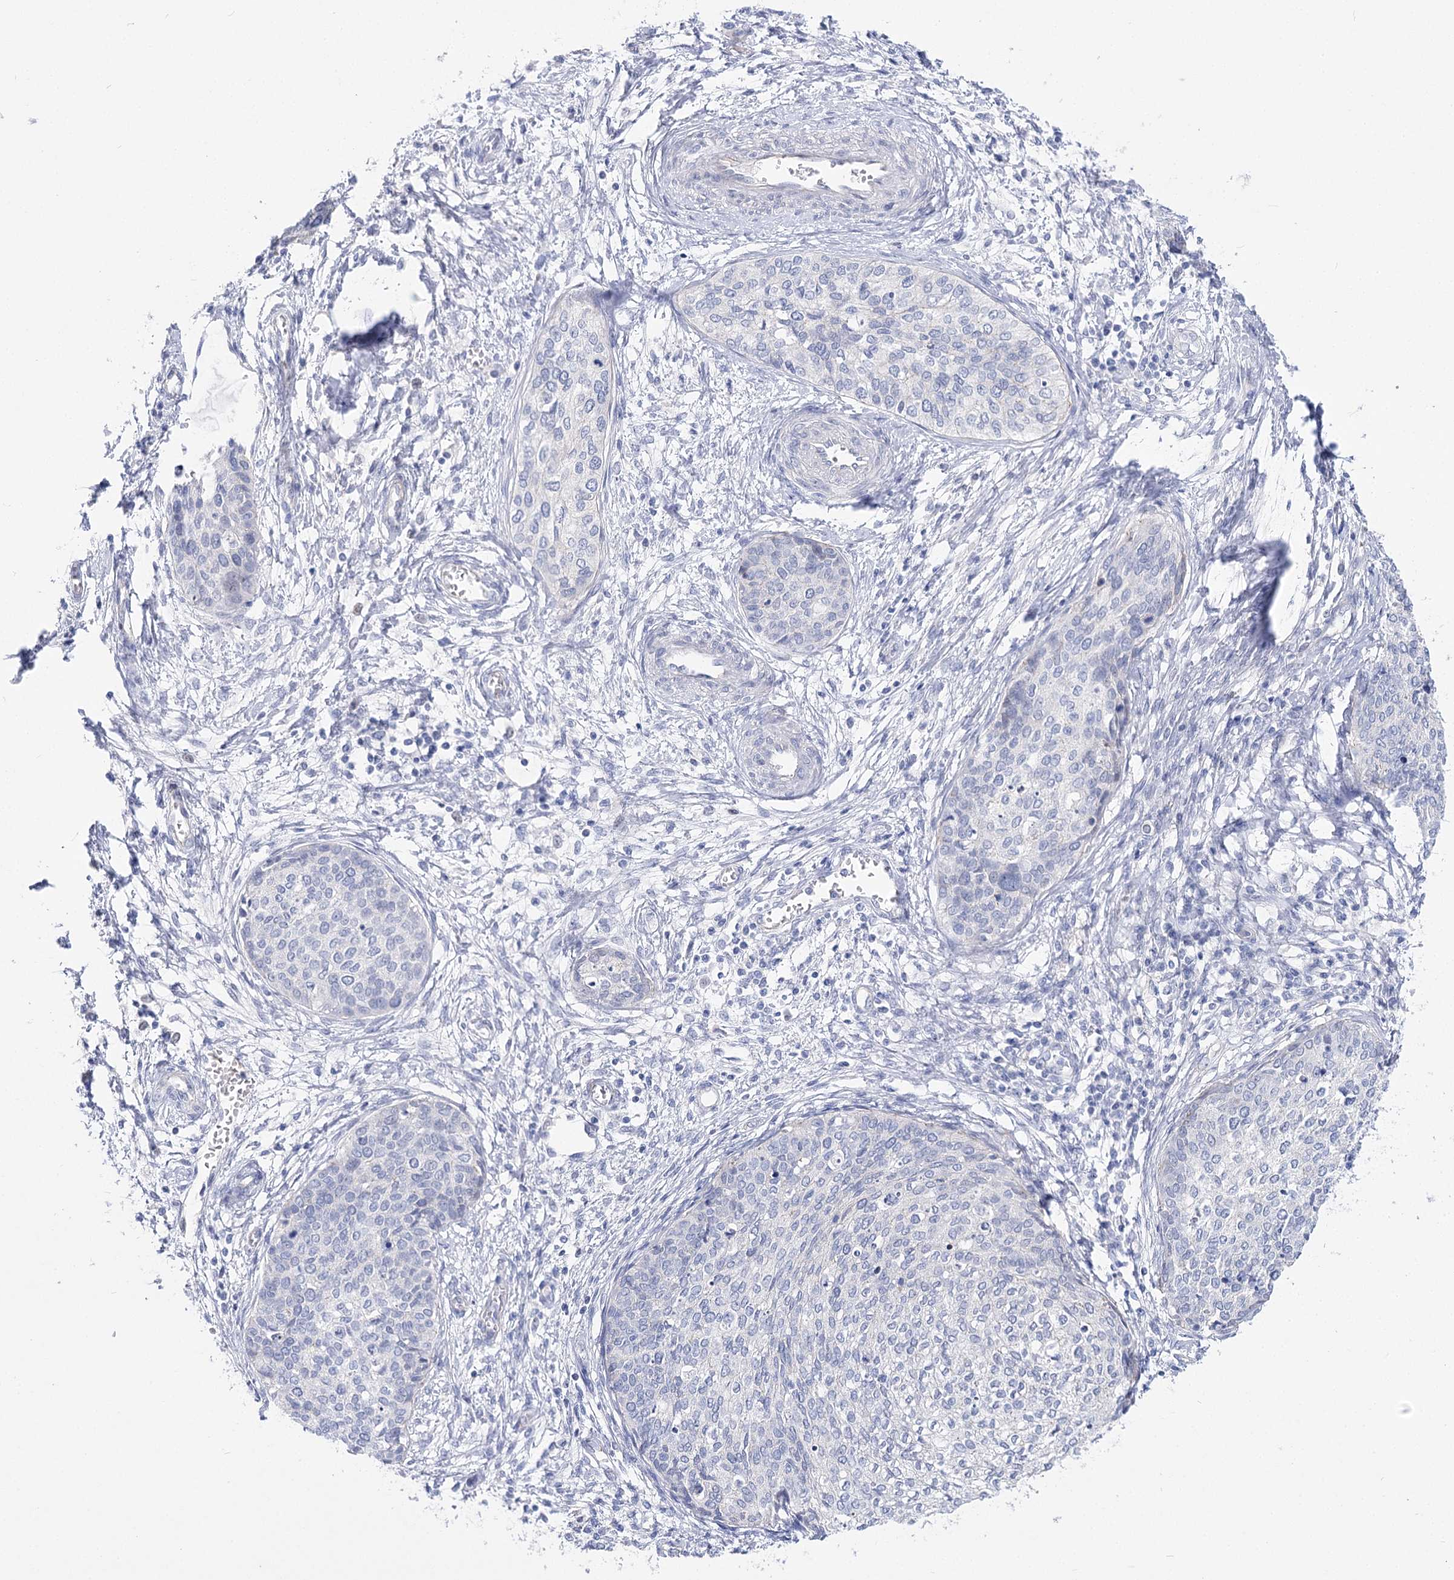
{"staining": {"intensity": "negative", "quantity": "none", "location": "none"}, "tissue": "cervical cancer", "cell_type": "Tumor cells", "image_type": "cancer", "snomed": [{"axis": "morphology", "description": "Squamous cell carcinoma, NOS"}, {"axis": "topography", "description": "Cervix"}], "caption": "This is an IHC image of squamous cell carcinoma (cervical). There is no expression in tumor cells.", "gene": "NRAP", "patient": {"sex": "female", "age": 37}}